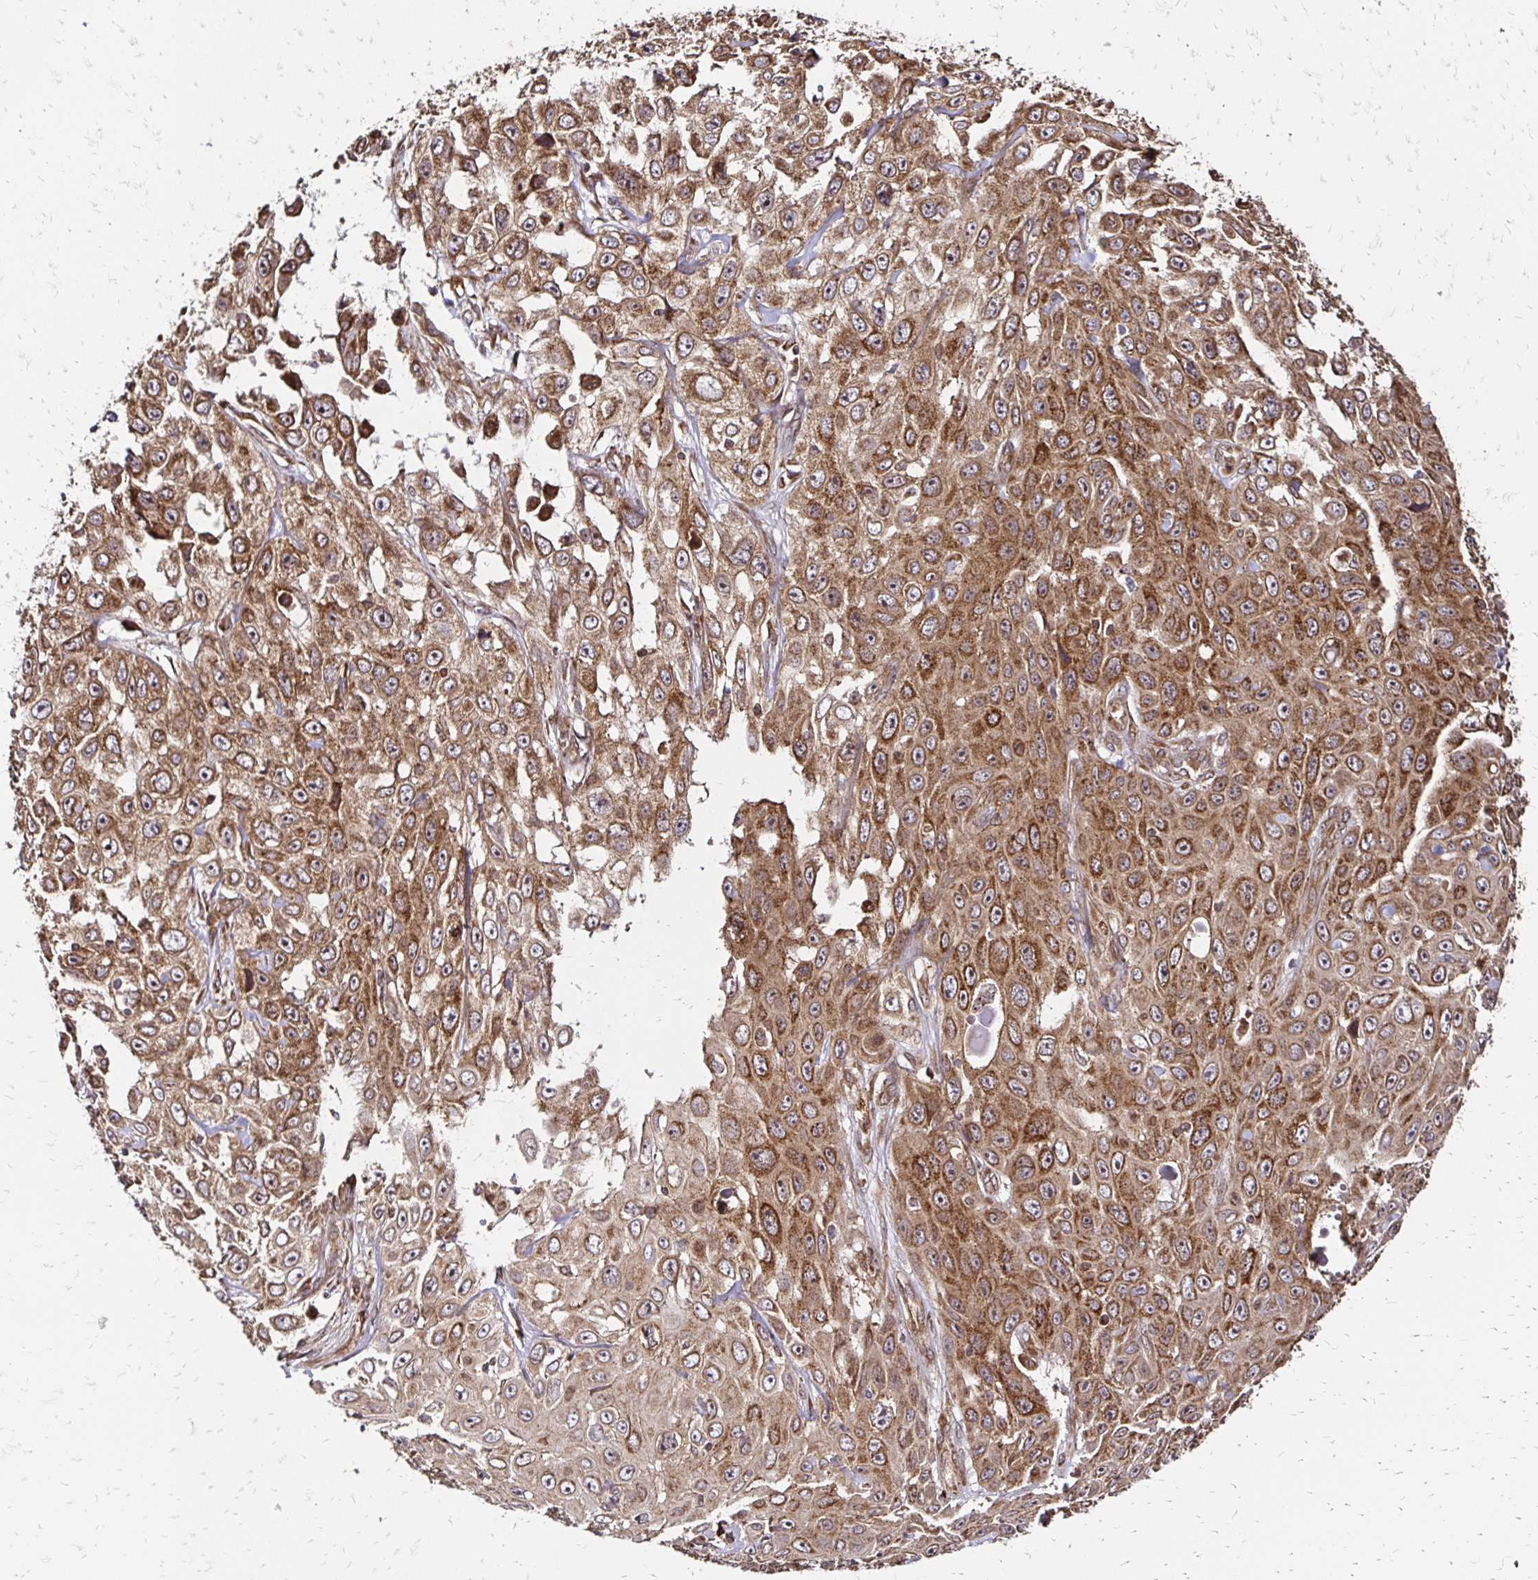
{"staining": {"intensity": "moderate", "quantity": ">75%", "location": "cytoplasmic/membranous"}, "tissue": "skin cancer", "cell_type": "Tumor cells", "image_type": "cancer", "snomed": [{"axis": "morphology", "description": "Squamous cell carcinoma, NOS"}, {"axis": "topography", "description": "Skin"}], "caption": "DAB immunohistochemical staining of skin cancer demonstrates moderate cytoplasmic/membranous protein staining in about >75% of tumor cells. Ihc stains the protein of interest in brown and the nuclei are stained blue.", "gene": "ZW10", "patient": {"sex": "male", "age": 82}}